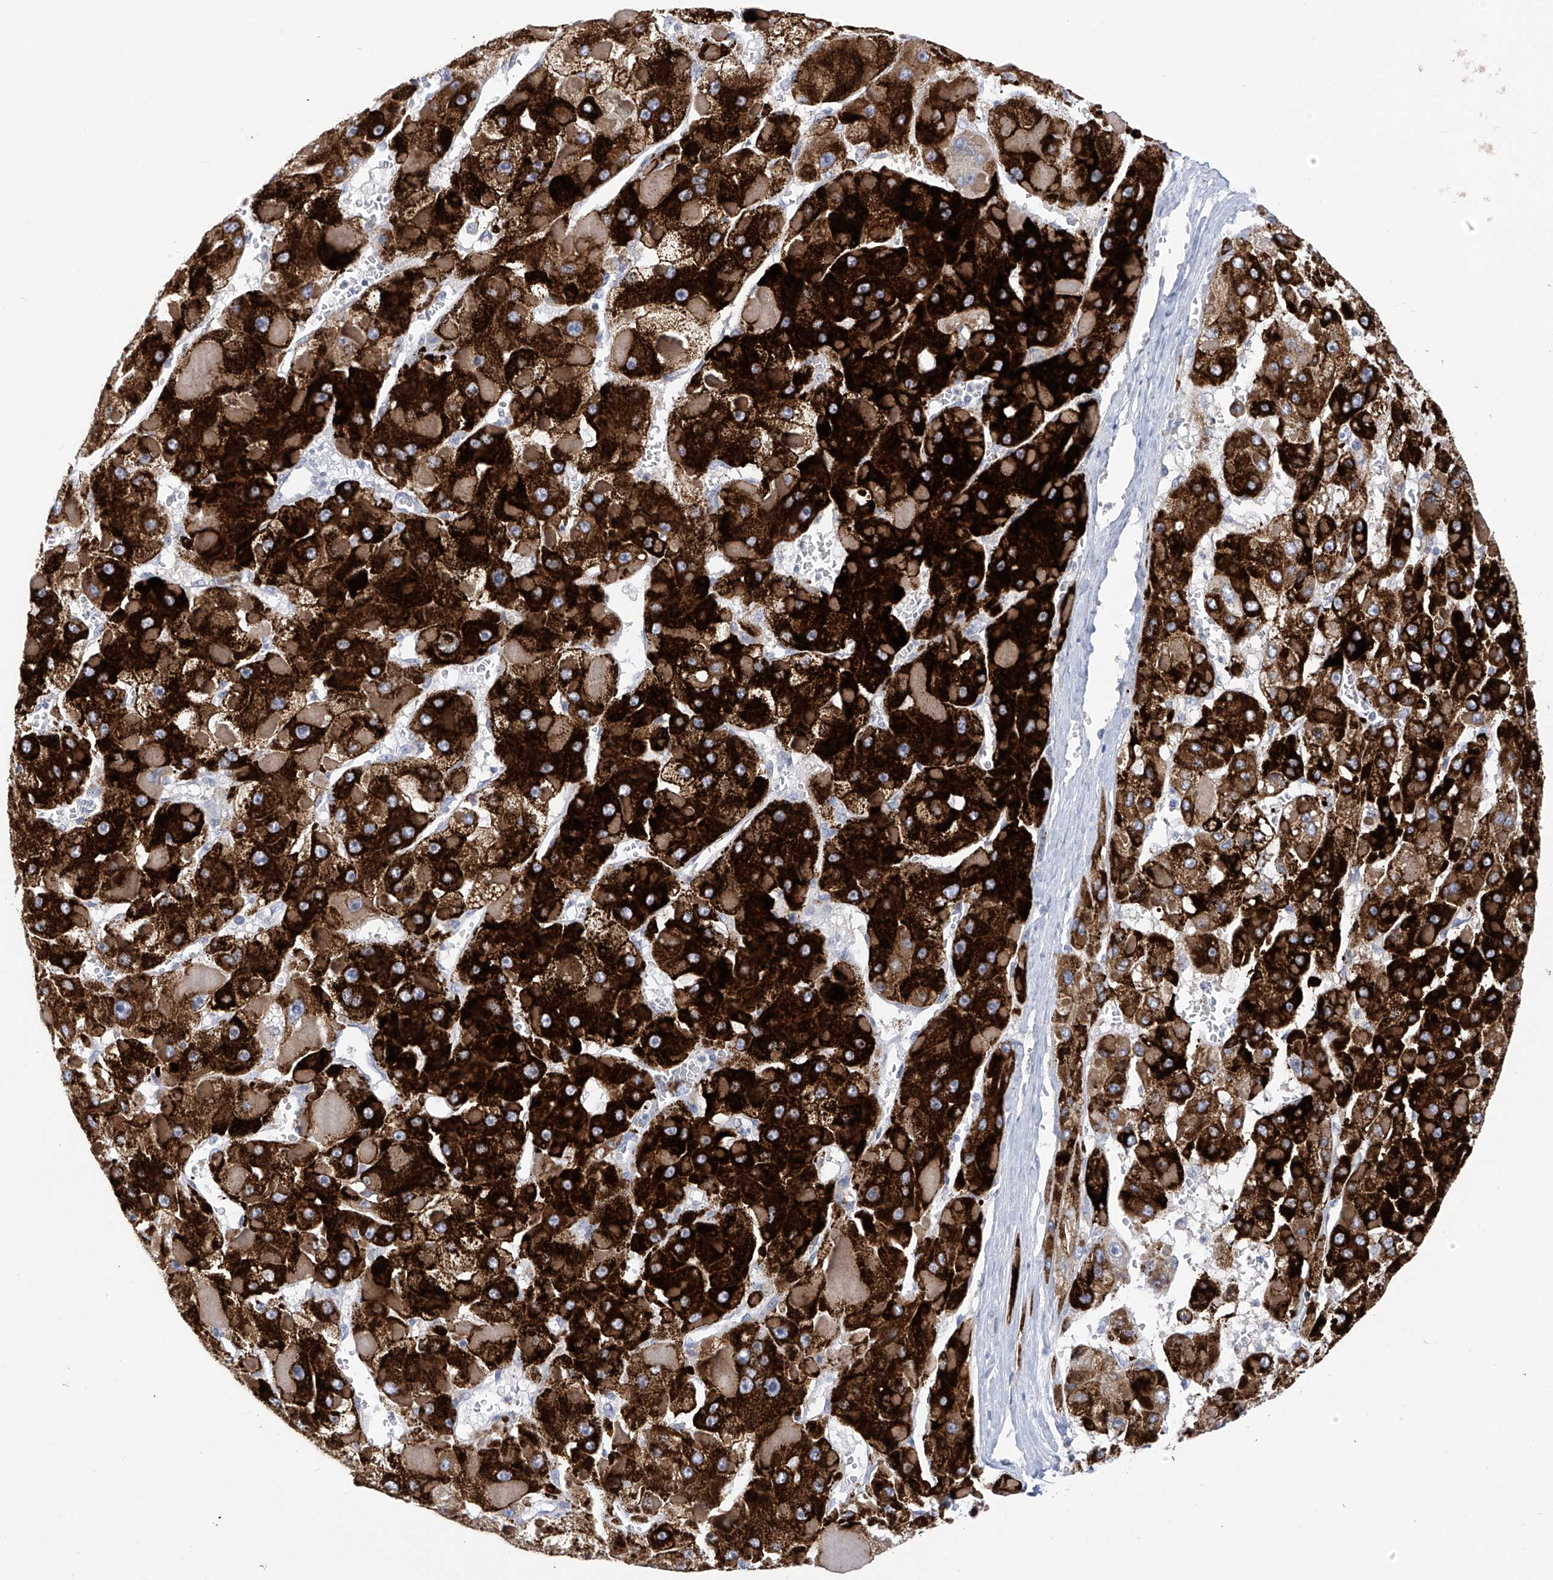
{"staining": {"intensity": "strong", "quantity": ">75%", "location": "cytoplasmic/membranous"}, "tissue": "liver cancer", "cell_type": "Tumor cells", "image_type": "cancer", "snomed": [{"axis": "morphology", "description": "Carcinoma, Hepatocellular, NOS"}, {"axis": "topography", "description": "Liver"}], "caption": "Protein expression analysis of liver cancer shows strong cytoplasmic/membranous staining in approximately >75% of tumor cells. (DAB IHC, brown staining for protein, blue staining for nuclei).", "gene": "SLCO4A1", "patient": {"sex": "female", "age": 73}}